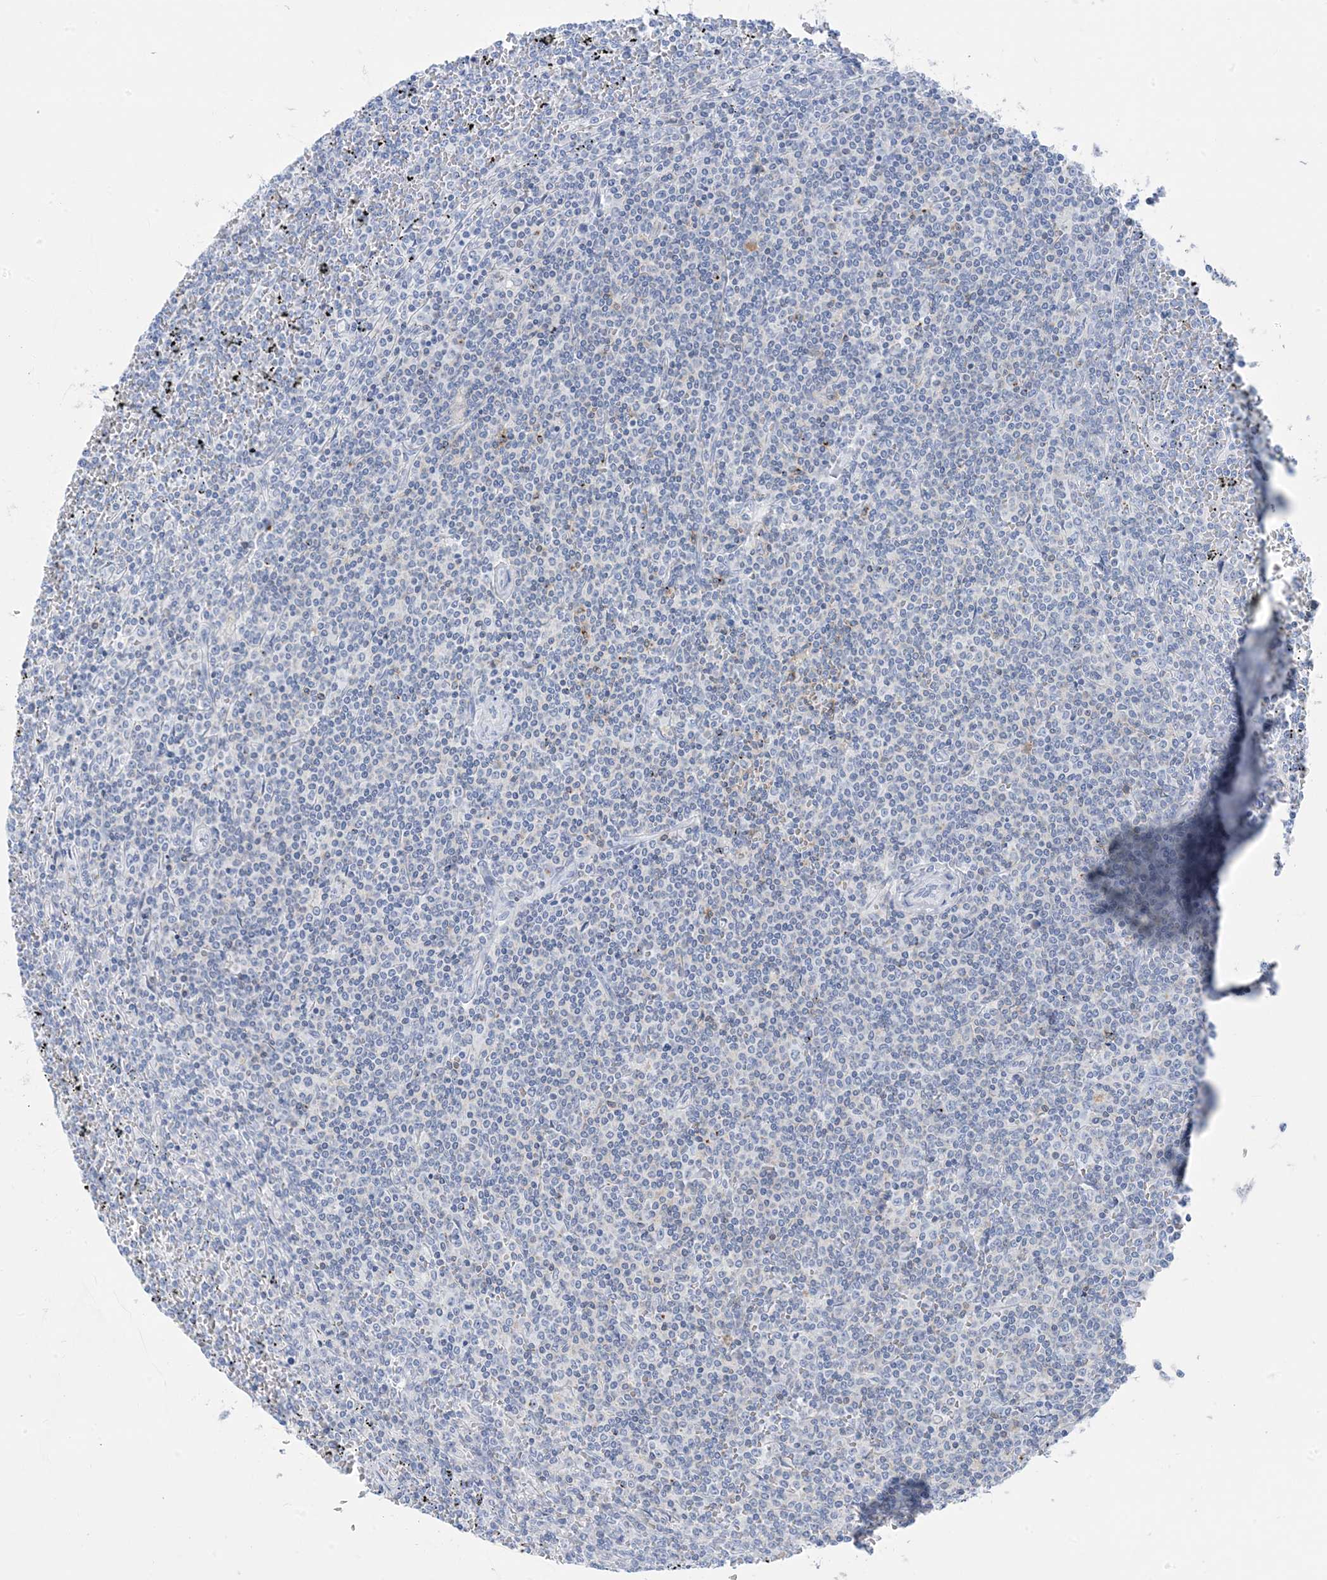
{"staining": {"intensity": "negative", "quantity": "none", "location": "none"}, "tissue": "lymphoma", "cell_type": "Tumor cells", "image_type": "cancer", "snomed": [{"axis": "morphology", "description": "Malignant lymphoma, non-Hodgkin's type, Low grade"}, {"axis": "topography", "description": "Spleen"}], "caption": "Malignant lymphoma, non-Hodgkin's type (low-grade) was stained to show a protein in brown. There is no significant staining in tumor cells.", "gene": "SH3YL1", "patient": {"sex": "female", "age": 19}}